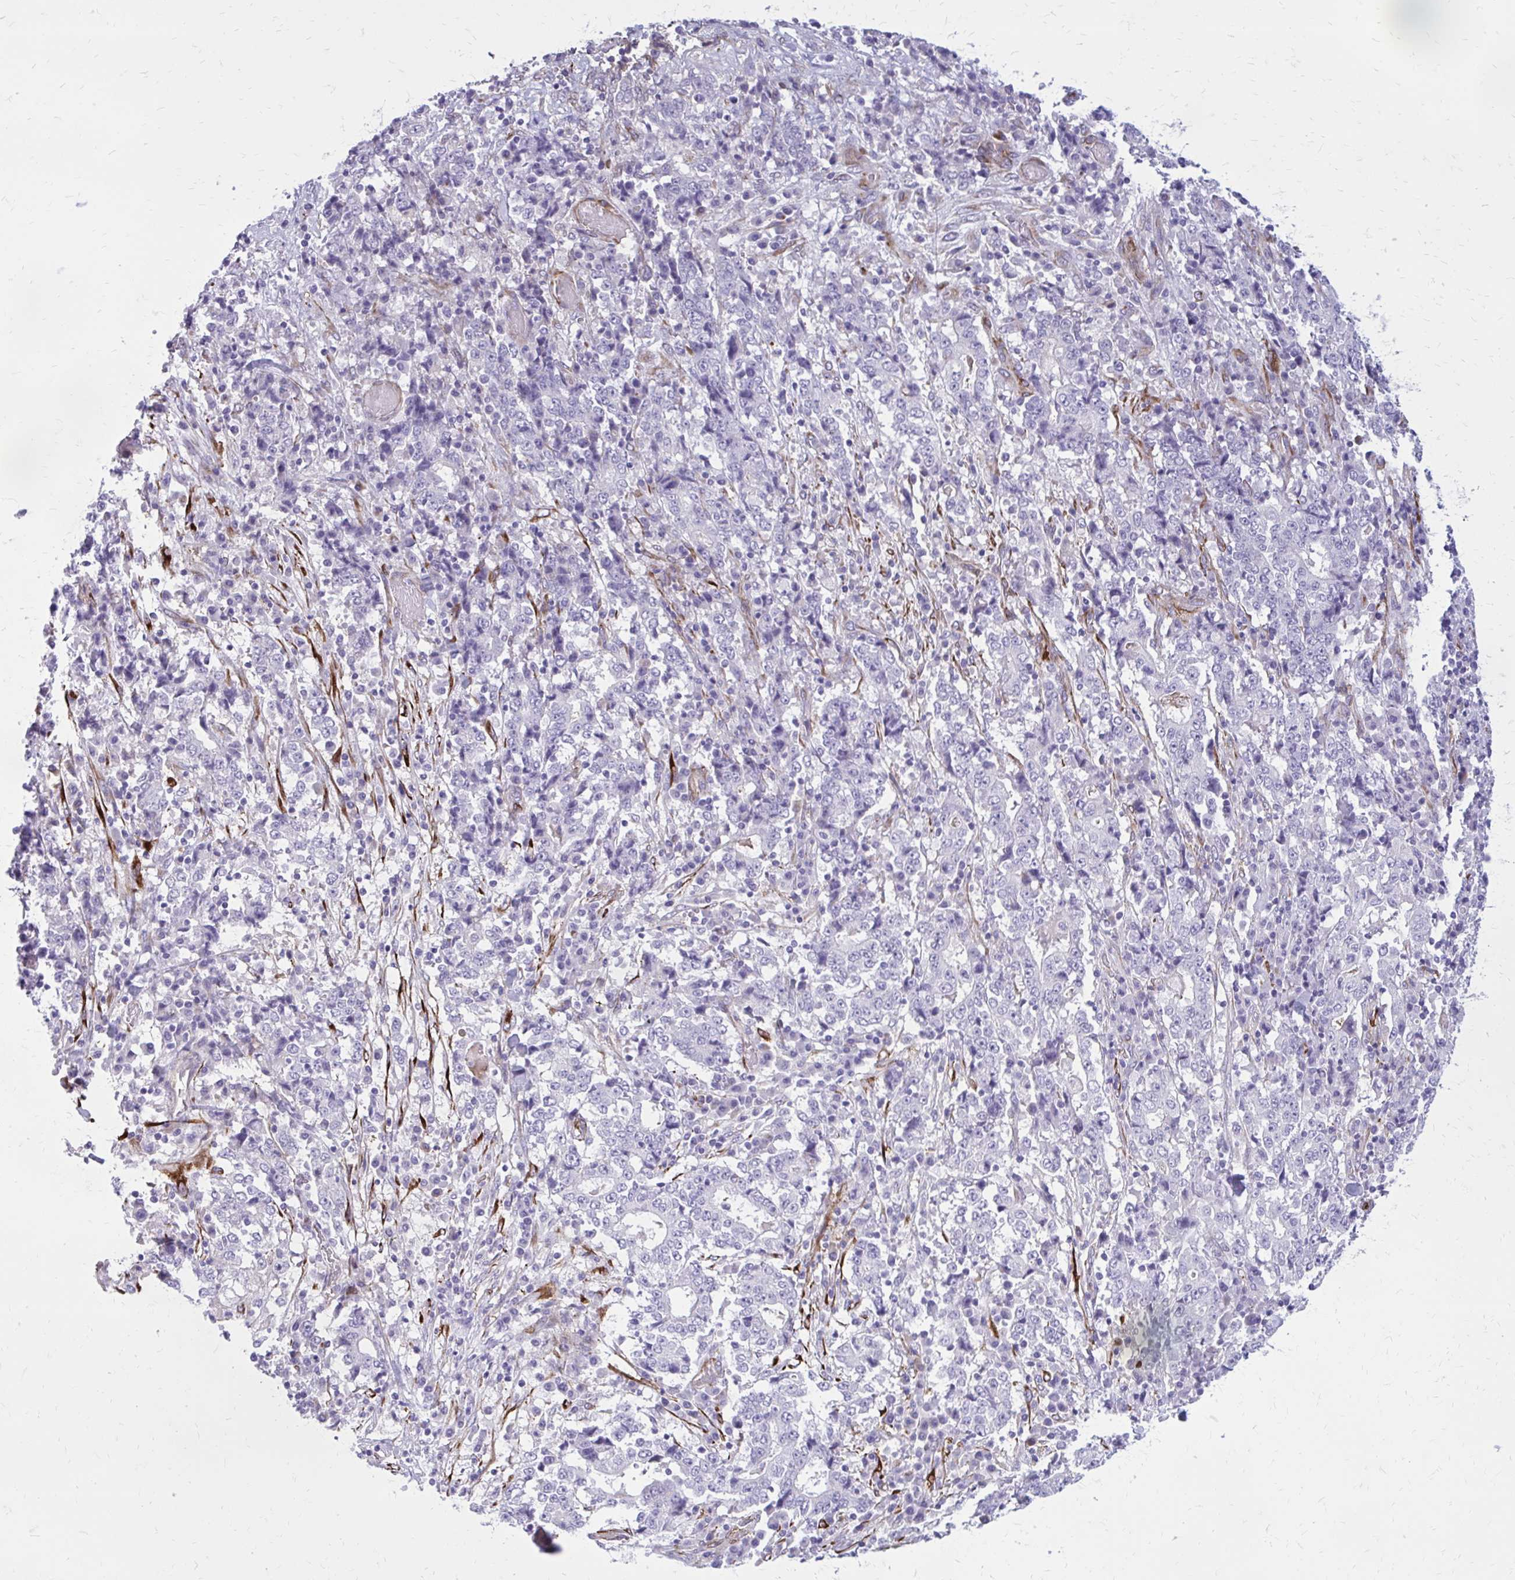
{"staining": {"intensity": "negative", "quantity": "none", "location": "none"}, "tissue": "stomach cancer", "cell_type": "Tumor cells", "image_type": "cancer", "snomed": [{"axis": "morphology", "description": "Normal tissue, NOS"}, {"axis": "morphology", "description": "Adenocarcinoma, NOS"}, {"axis": "topography", "description": "Stomach, upper"}, {"axis": "topography", "description": "Stomach"}], "caption": "This is a image of IHC staining of stomach adenocarcinoma, which shows no staining in tumor cells.", "gene": "BEND5", "patient": {"sex": "male", "age": 59}}